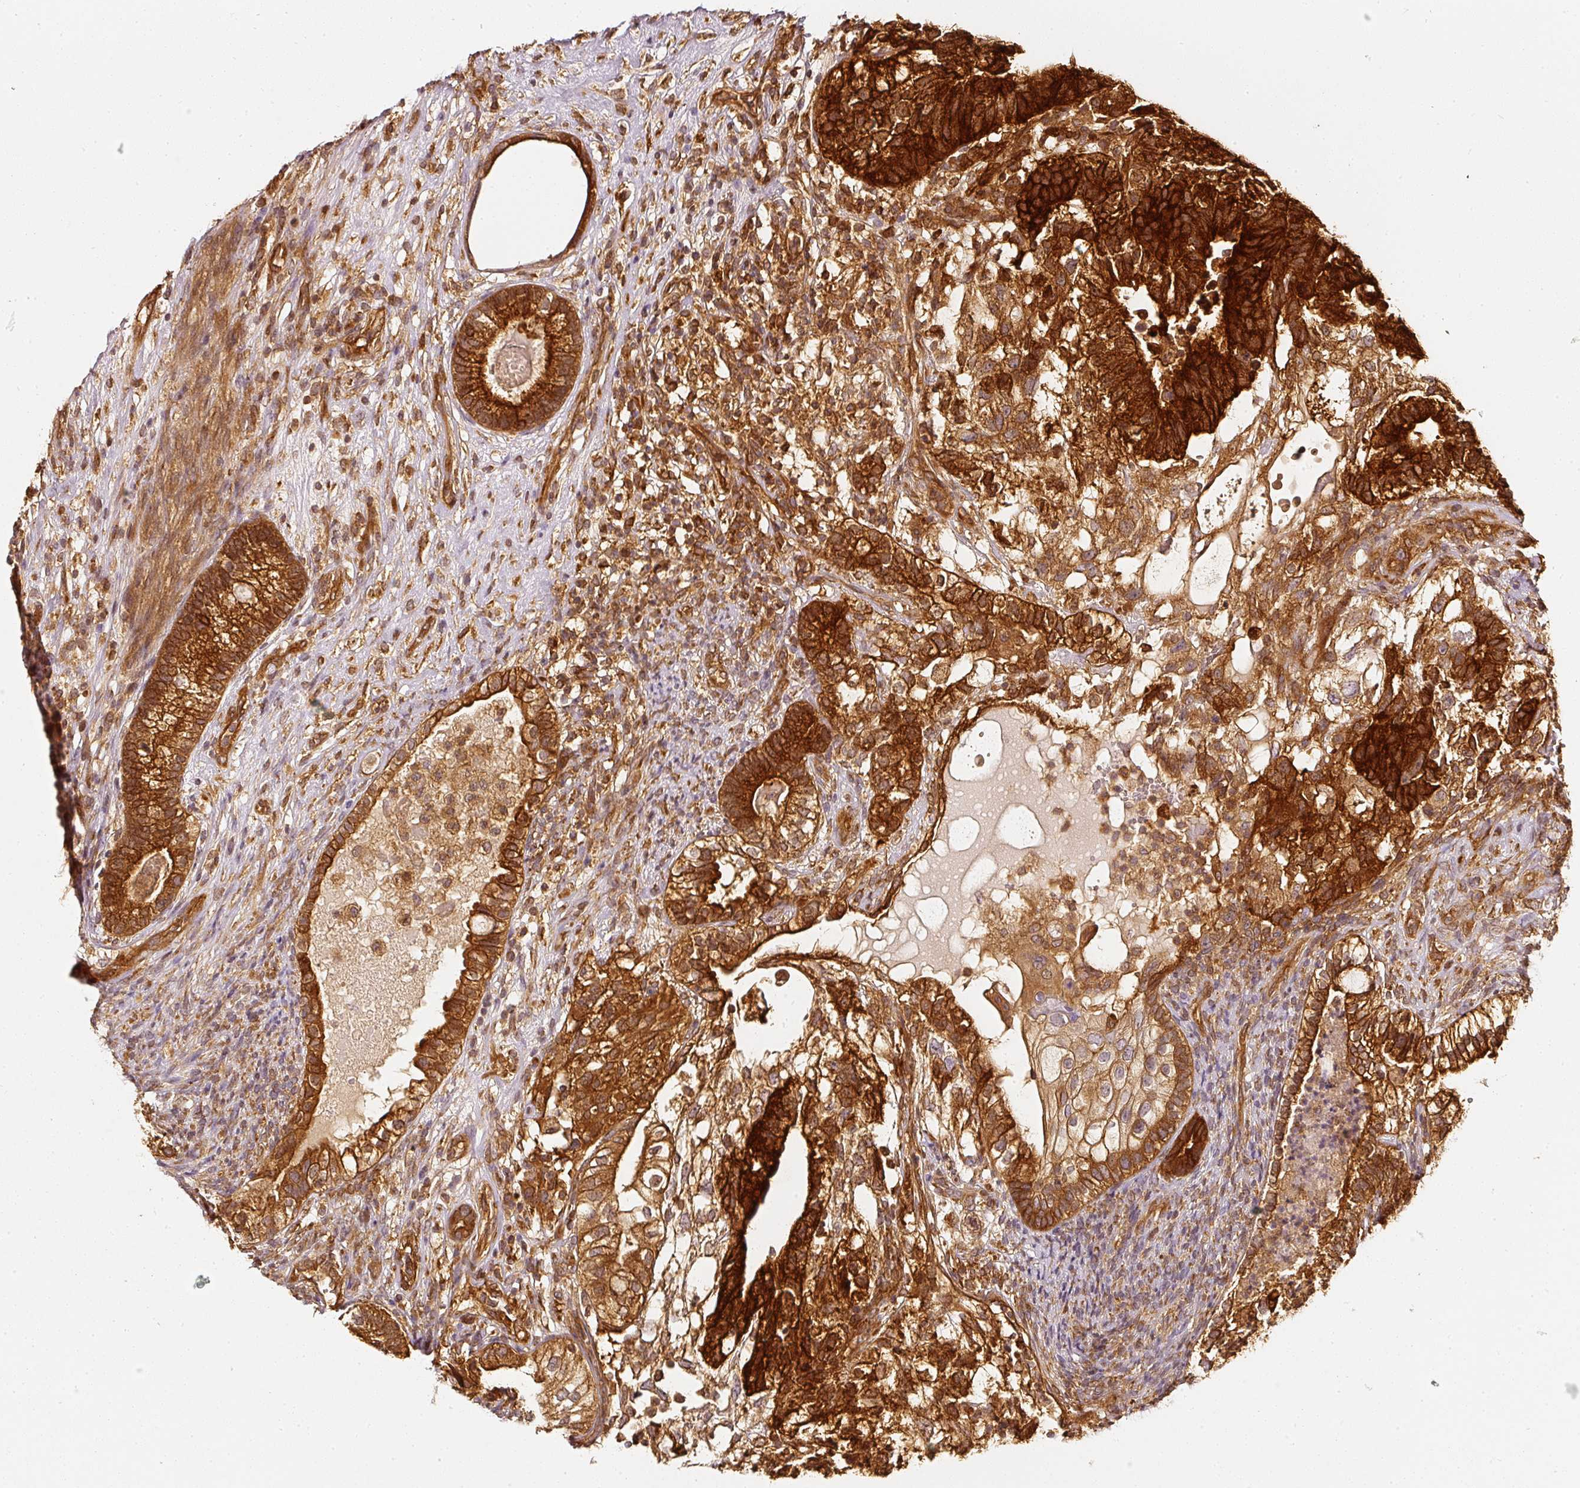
{"staining": {"intensity": "strong", "quantity": ">75%", "location": "cytoplasmic/membranous"}, "tissue": "testis cancer", "cell_type": "Tumor cells", "image_type": "cancer", "snomed": [{"axis": "morphology", "description": "Seminoma, NOS"}, {"axis": "morphology", "description": "Carcinoma, Embryonal, NOS"}, {"axis": "topography", "description": "Testis"}], "caption": "Protein analysis of seminoma (testis) tissue demonstrates strong cytoplasmic/membranous positivity in approximately >75% of tumor cells.", "gene": "ASMTL", "patient": {"sex": "male", "age": 41}}